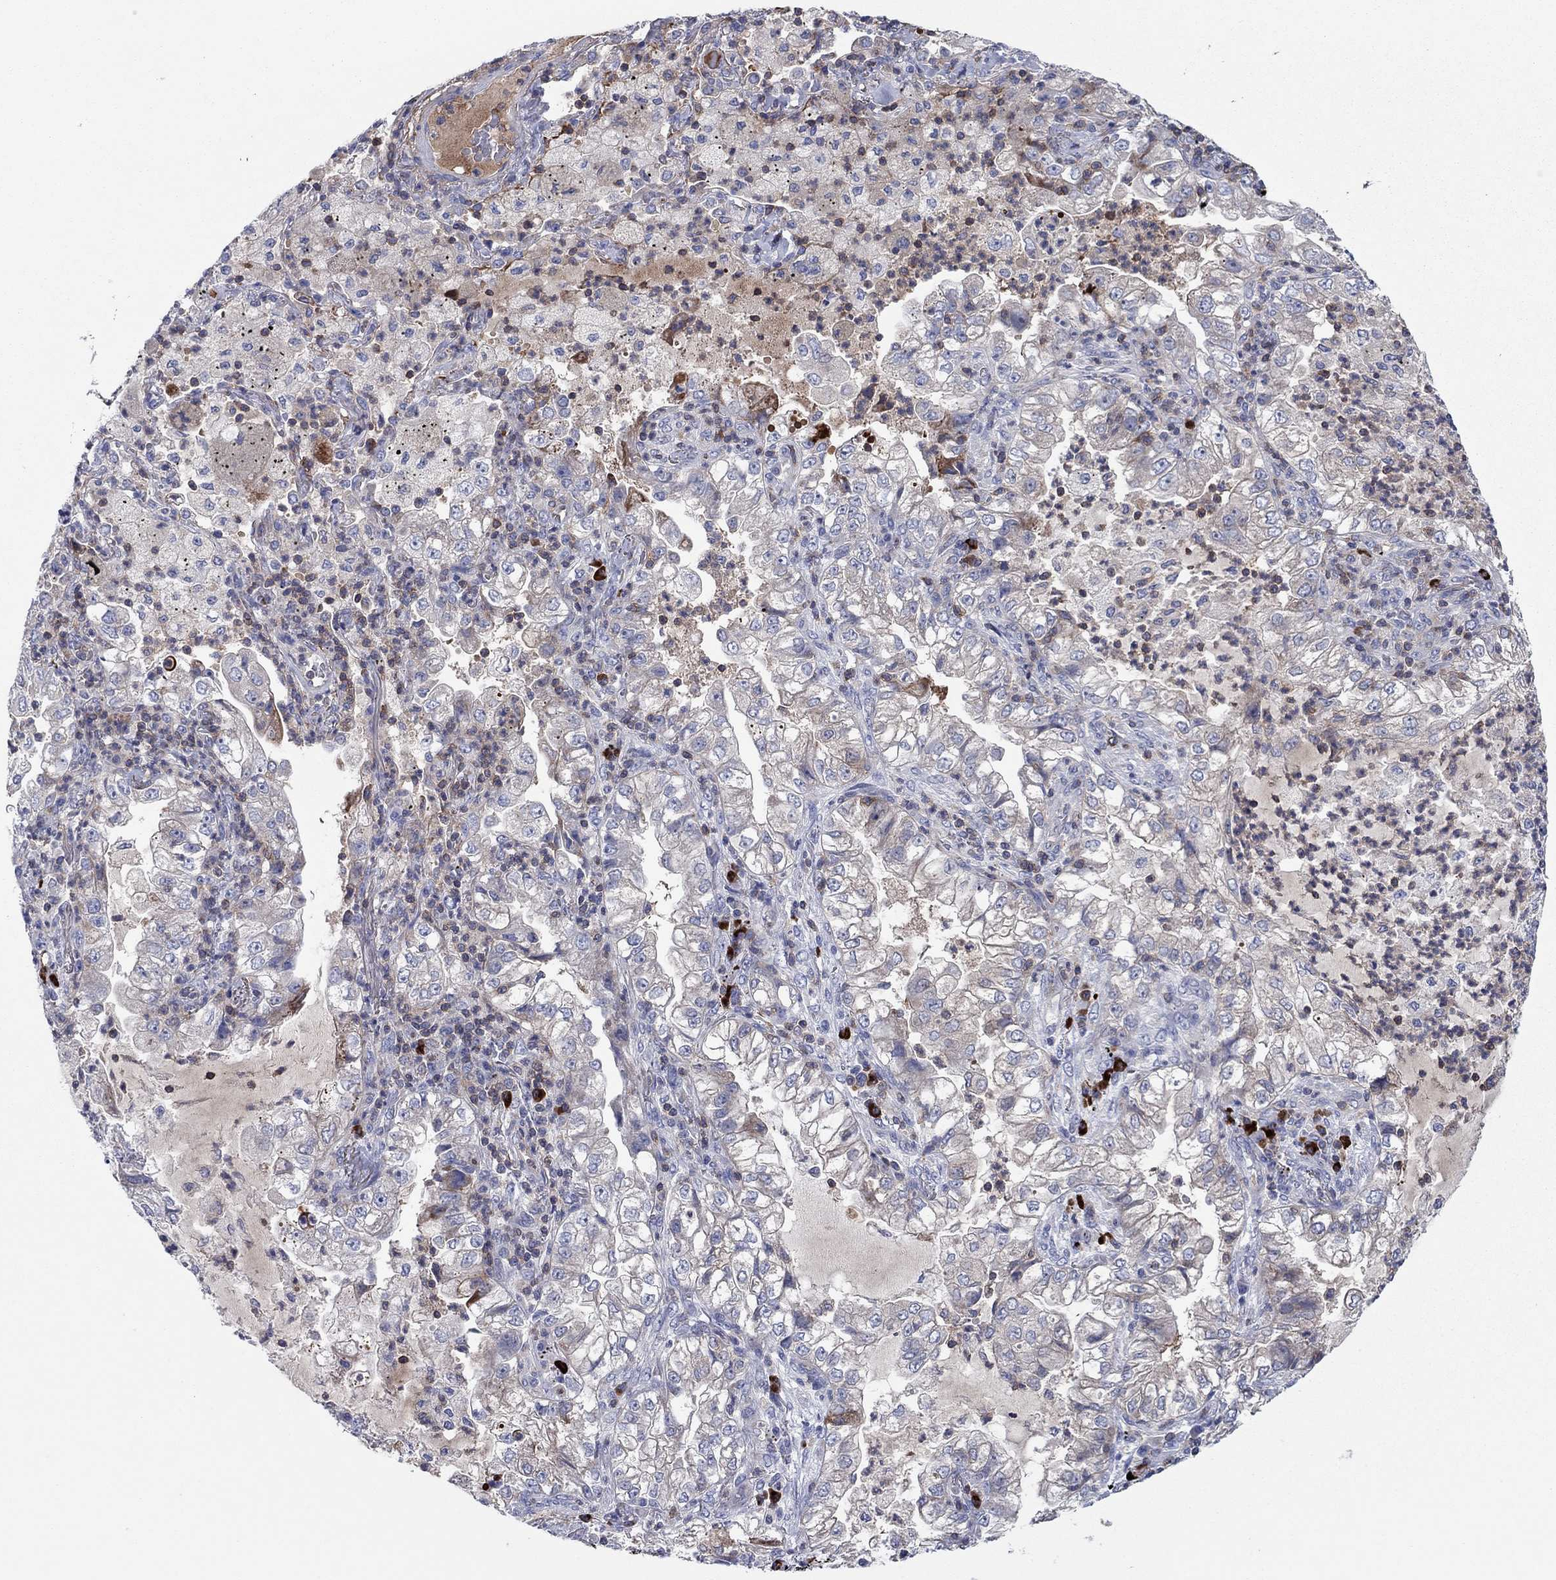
{"staining": {"intensity": "negative", "quantity": "none", "location": "none"}, "tissue": "lung cancer", "cell_type": "Tumor cells", "image_type": "cancer", "snomed": [{"axis": "morphology", "description": "Adenocarcinoma, NOS"}, {"axis": "topography", "description": "Lung"}], "caption": "Protein analysis of lung cancer (adenocarcinoma) exhibits no significant positivity in tumor cells.", "gene": "PVR", "patient": {"sex": "female", "age": 73}}